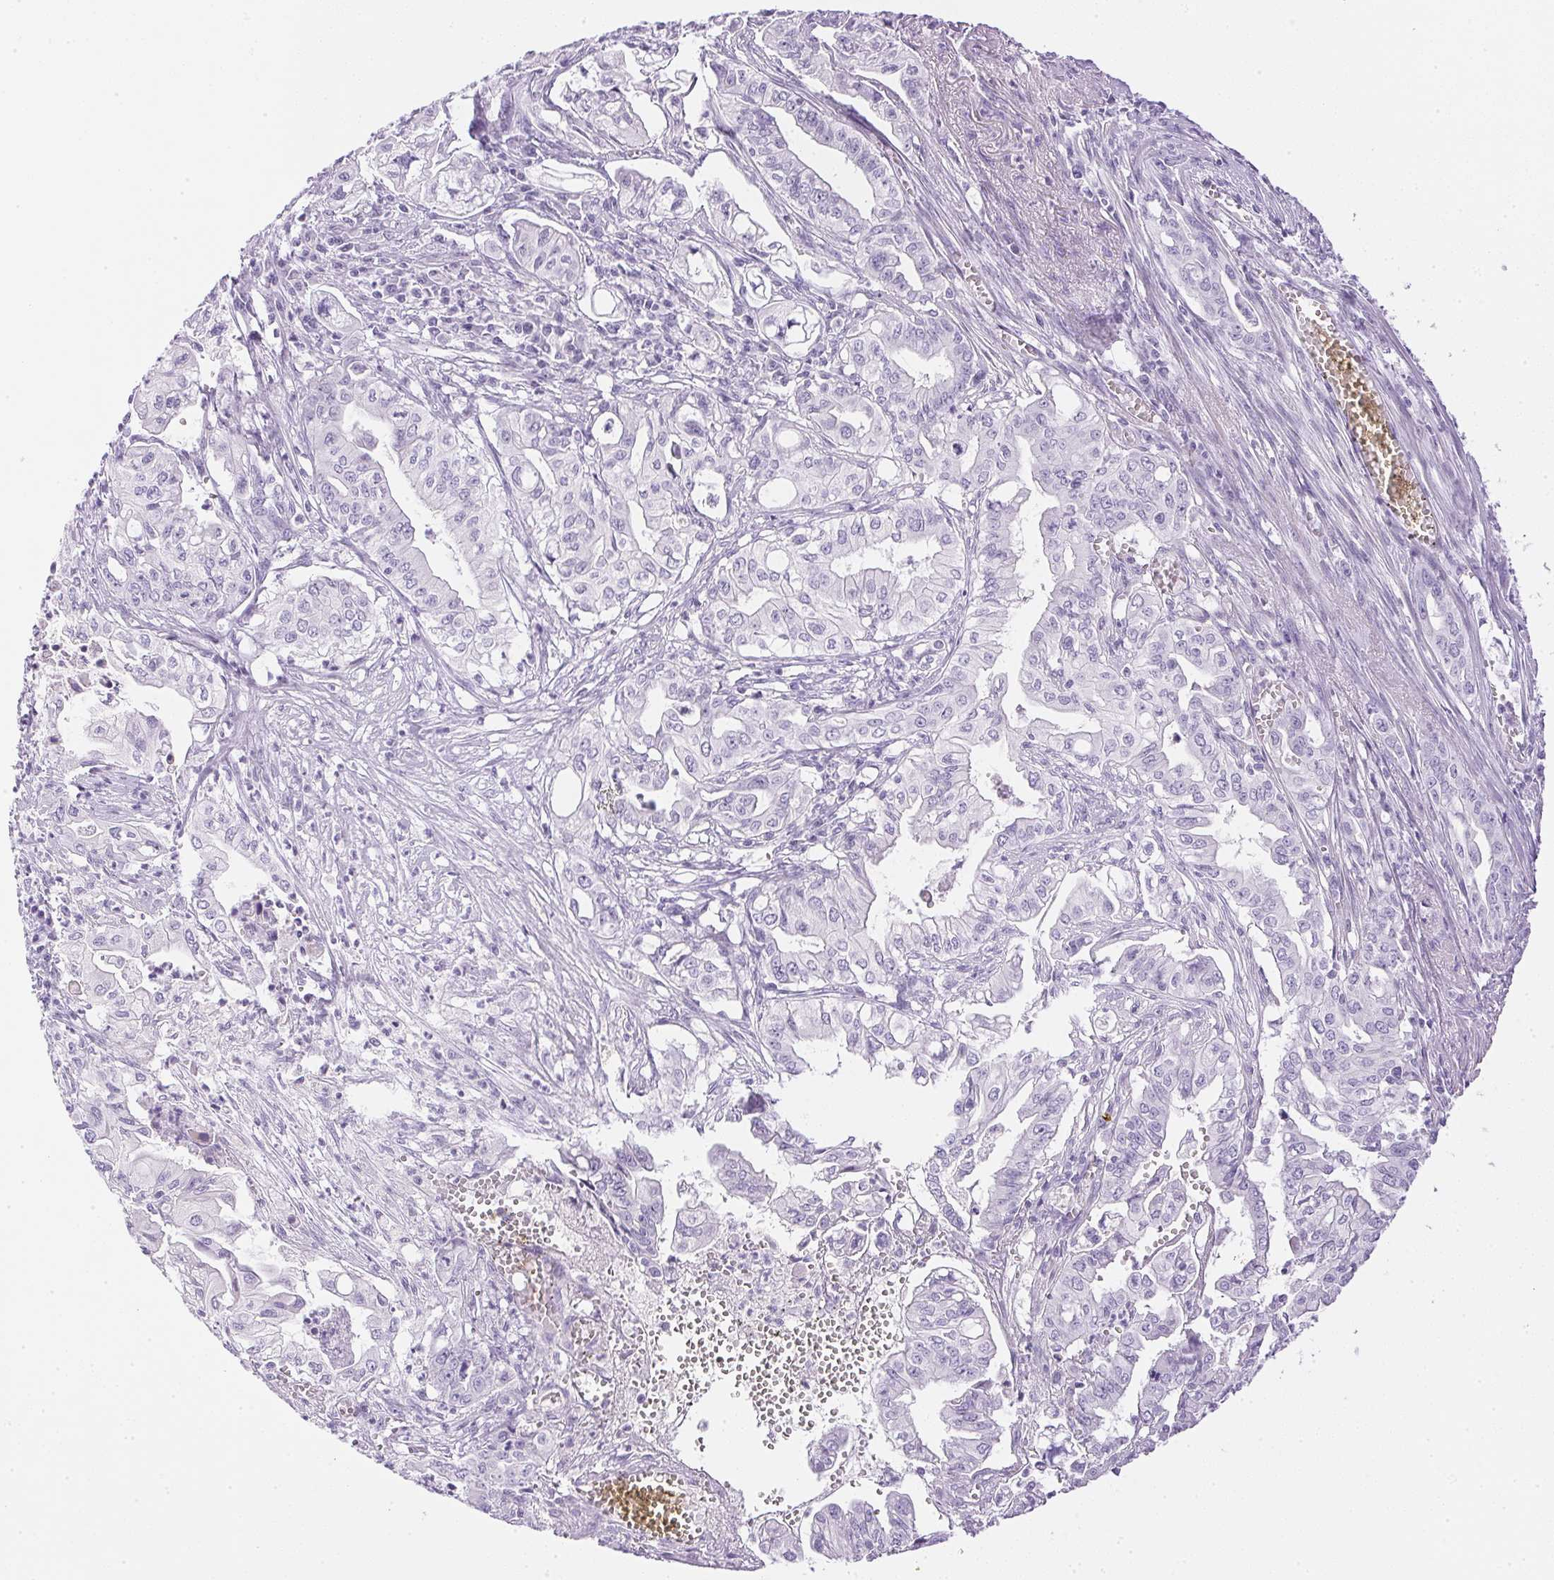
{"staining": {"intensity": "negative", "quantity": "none", "location": "none"}, "tissue": "pancreatic cancer", "cell_type": "Tumor cells", "image_type": "cancer", "snomed": [{"axis": "morphology", "description": "Adenocarcinoma, NOS"}, {"axis": "topography", "description": "Pancreas"}], "caption": "Pancreatic cancer was stained to show a protein in brown. There is no significant positivity in tumor cells.", "gene": "CTRL", "patient": {"sex": "male", "age": 68}}